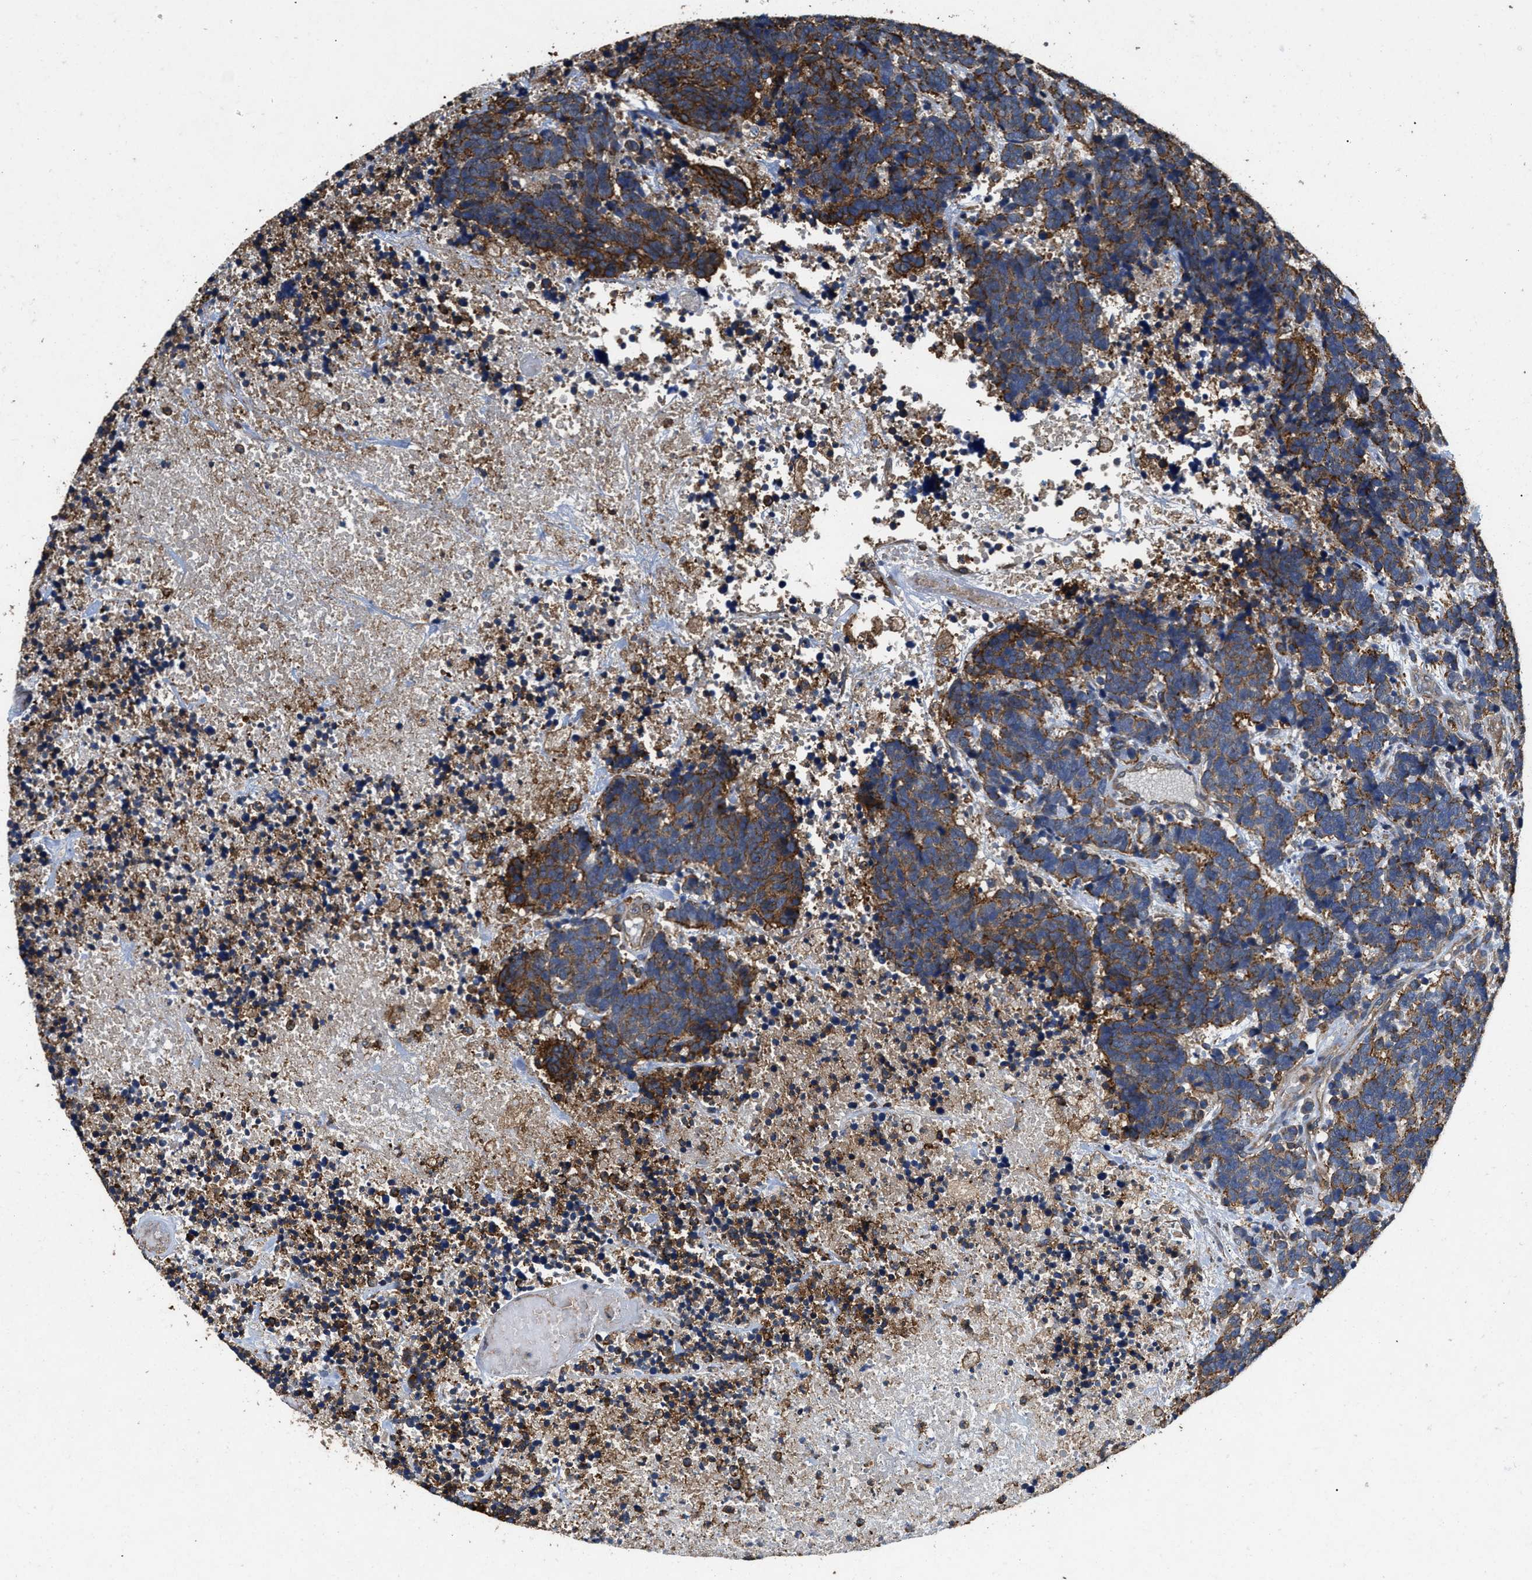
{"staining": {"intensity": "moderate", "quantity": "25%-75%", "location": "cytoplasmic/membranous"}, "tissue": "carcinoid", "cell_type": "Tumor cells", "image_type": "cancer", "snomed": [{"axis": "morphology", "description": "Carcinoma, NOS"}, {"axis": "morphology", "description": "Carcinoid, malignant, NOS"}, {"axis": "topography", "description": "Urinary bladder"}], "caption": "Brown immunohistochemical staining in carcinoid (malignant) demonstrates moderate cytoplasmic/membranous staining in approximately 25%-75% of tumor cells.", "gene": "LINGO2", "patient": {"sex": "male", "age": 57}}